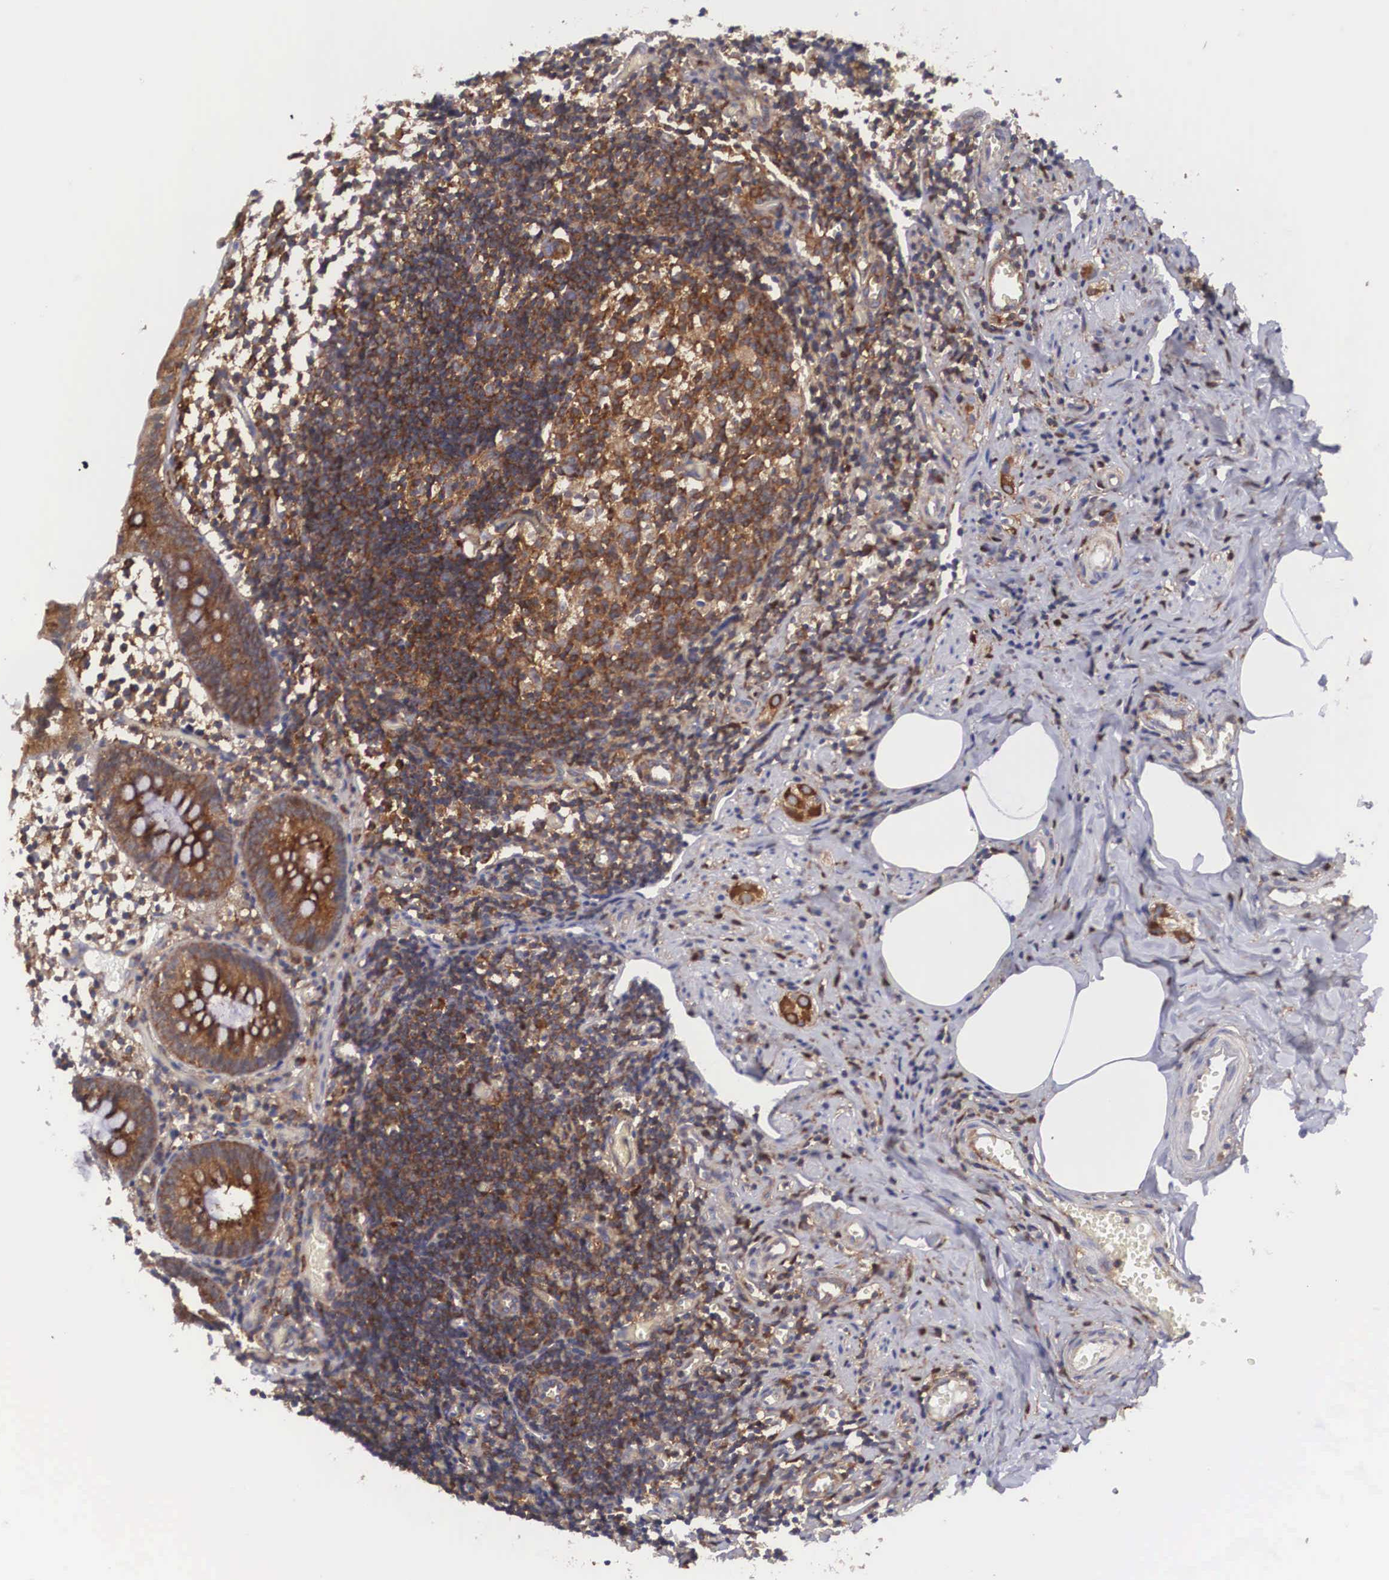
{"staining": {"intensity": "moderate", "quantity": ">75%", "location": "cytoplasmic/membranous"}, "tissue": "appendix", "cell_type": "Glandular cells", "image_type": "normal", "snomed": [{"axis": "morphology", "description": "Normal tissue, NOS"}, {"axis": "topography", "description": "Appendix"}], "caption": "Immunohistochemistry (IHC) histopathology image of normal appendix: appendix stained using immunohistochemistry (IHC) shows medium levels of moderate protein expression localized specifically in the cytoplasmic/membranous of glandular cells, appearing as a cytoplasmic/membranous brown color.", "gene": "GRIPAP1", "patient": {"sex": "male", "age": 25}}